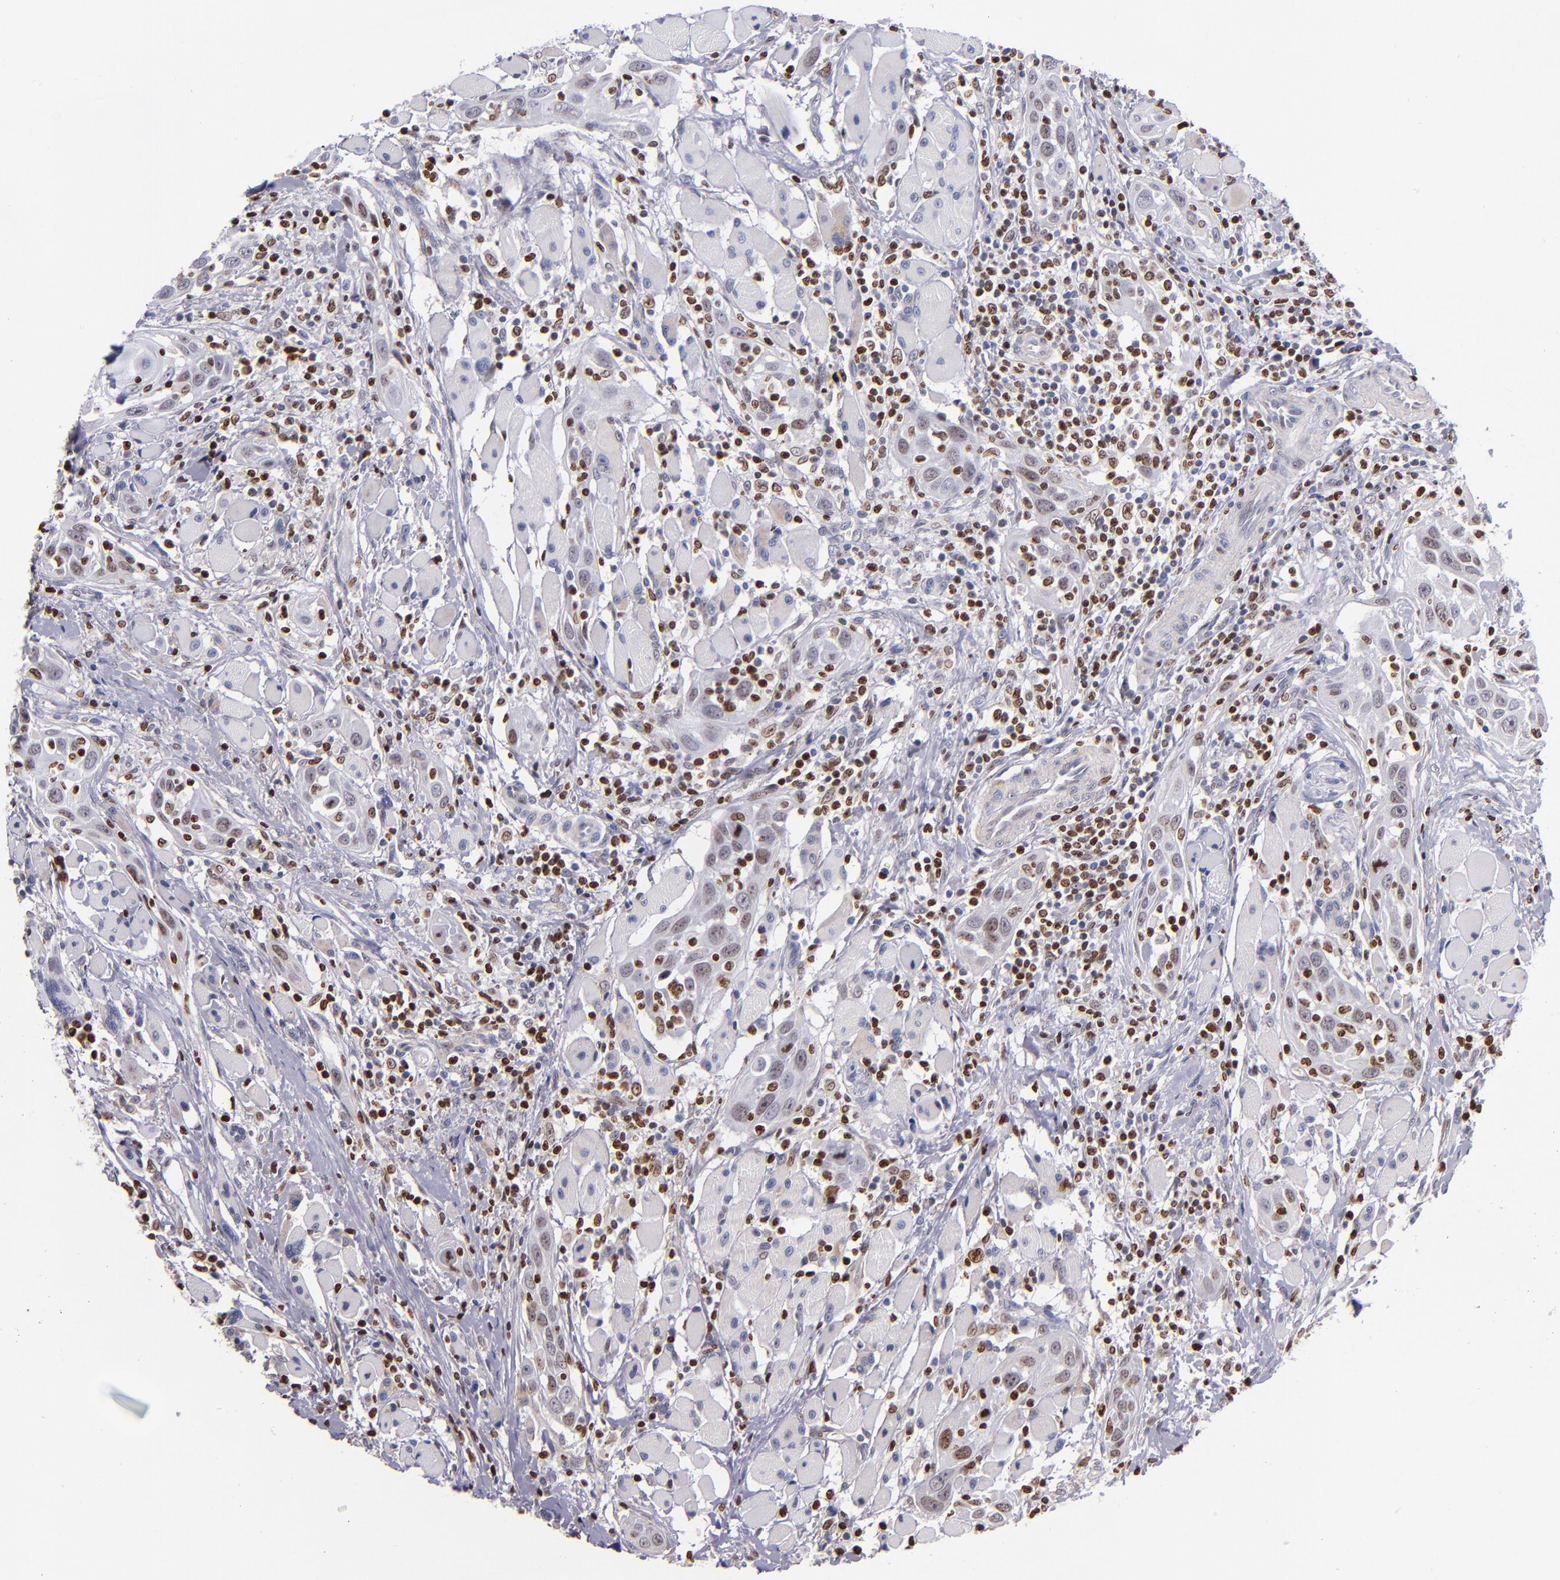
{"staining": {"intensity": "moderate", "quantity": "<25%", "location": "nuclear"}, "tissue": "head and neck cancer", "cell_type": "Tumor cells", "image_type": "cancer", "snomed": [{"axis": "morphology", "description": "Squamous cell carcinoma, NOS"}, {"axis": "topography", "description": "Oral tissue"}, {"axis": "topography", "description": "Head-Neck"}], "caption": "Head and neck cancer (squamous cell carcinoma) stained with a protein marker reveals moderate staining in tumor cells.", "gene": "CDKL5", "patient": {"sex": "female", "age": 50}}